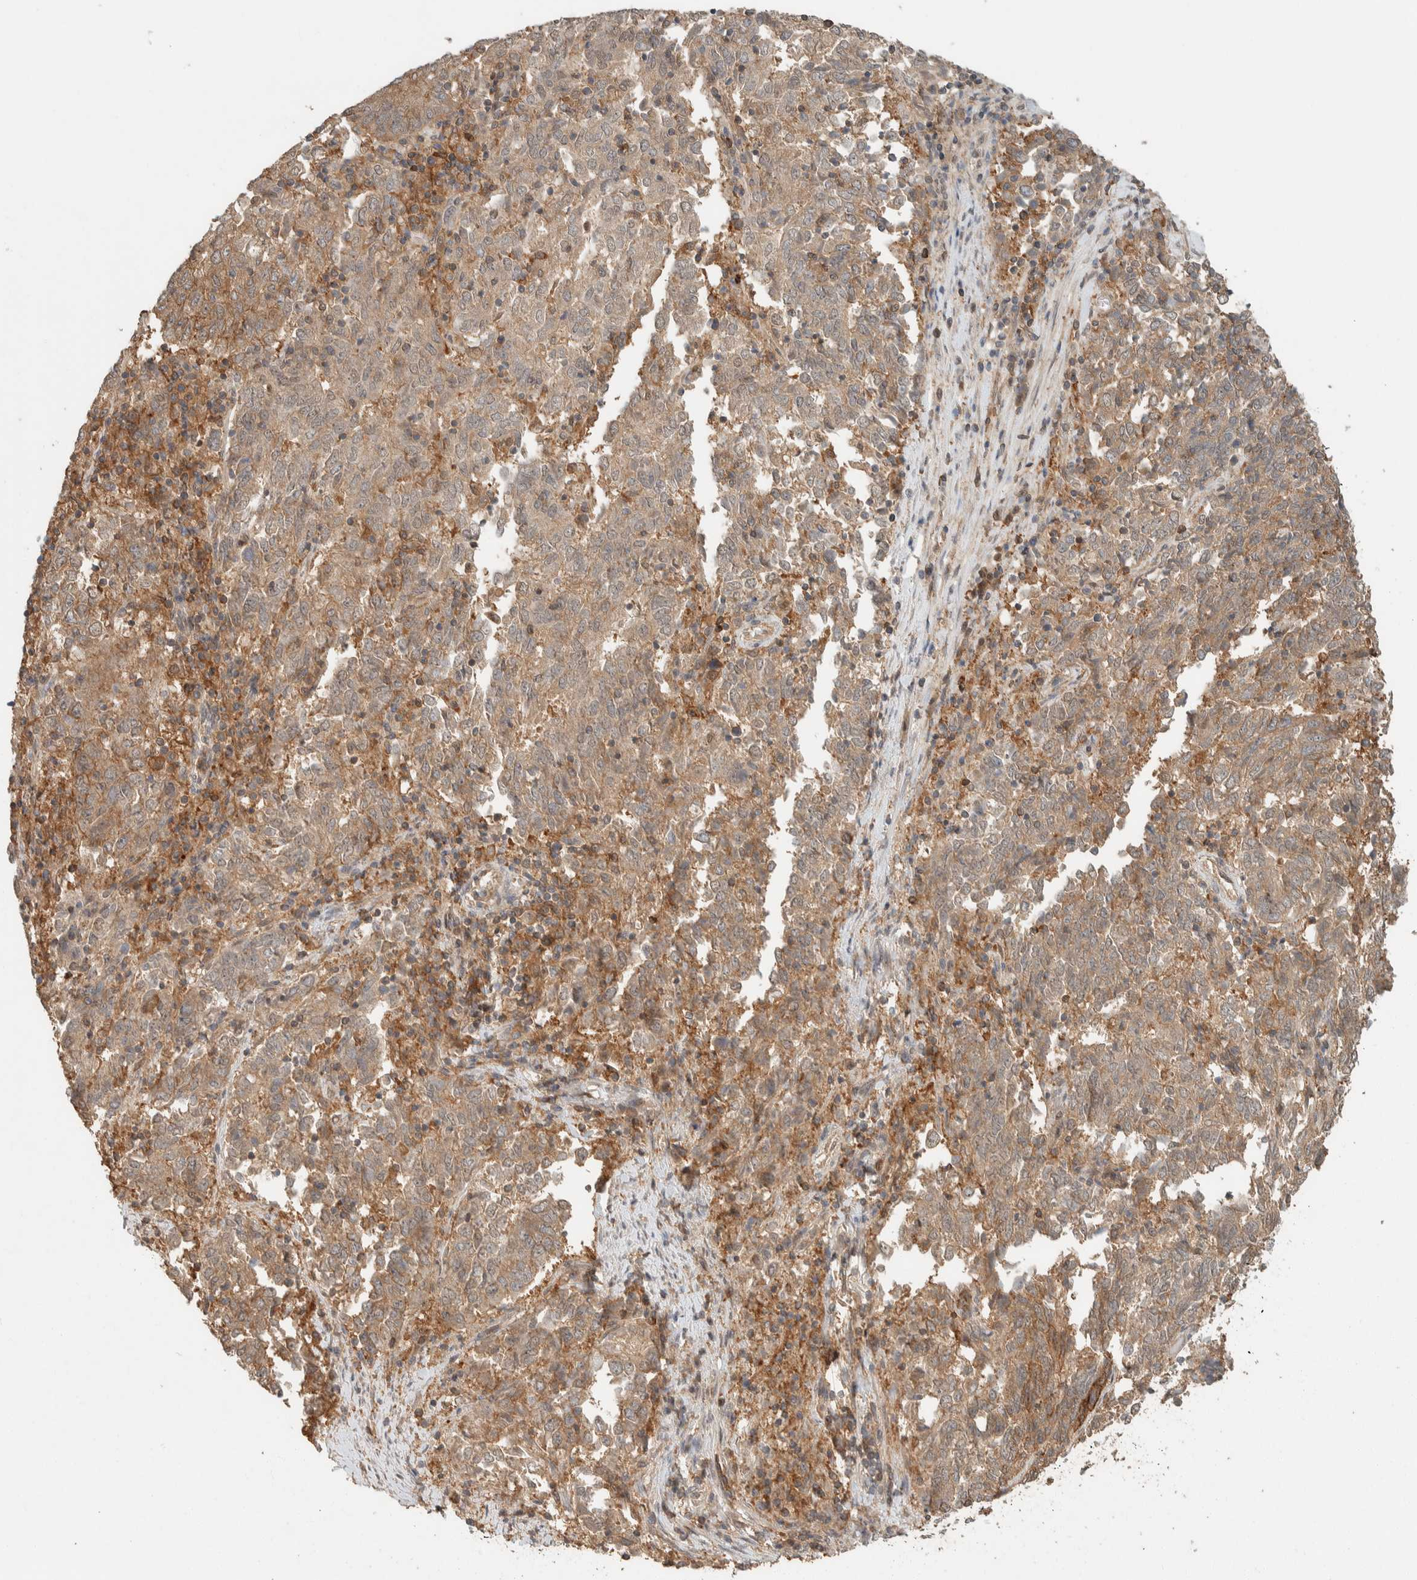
{"staining": {"intensity": "moderate", "quantity": ">75%", "location": "cytoplasmic/membranous"}, "tissue": "endometrial cancer", "cell_type": "Tumor cells", "image_type": "cancer", "snomed": [{"axis": "morphology", "description": "Adenocarcinoma, NOS"}, {"axis": "topography", "description": "Endometrium"}], "caption": "Immunohistochemical staining of human endometrial adenocarcinoma shows medium levels of moderate cytoplasmic/membranous protein staining in approximately >75% of tumor cells. (brown staining indicates protein expression, while blue staining denotes nuclei).", "gene": "ZNF567", "patient": {"sex": "female", "age": 80}}